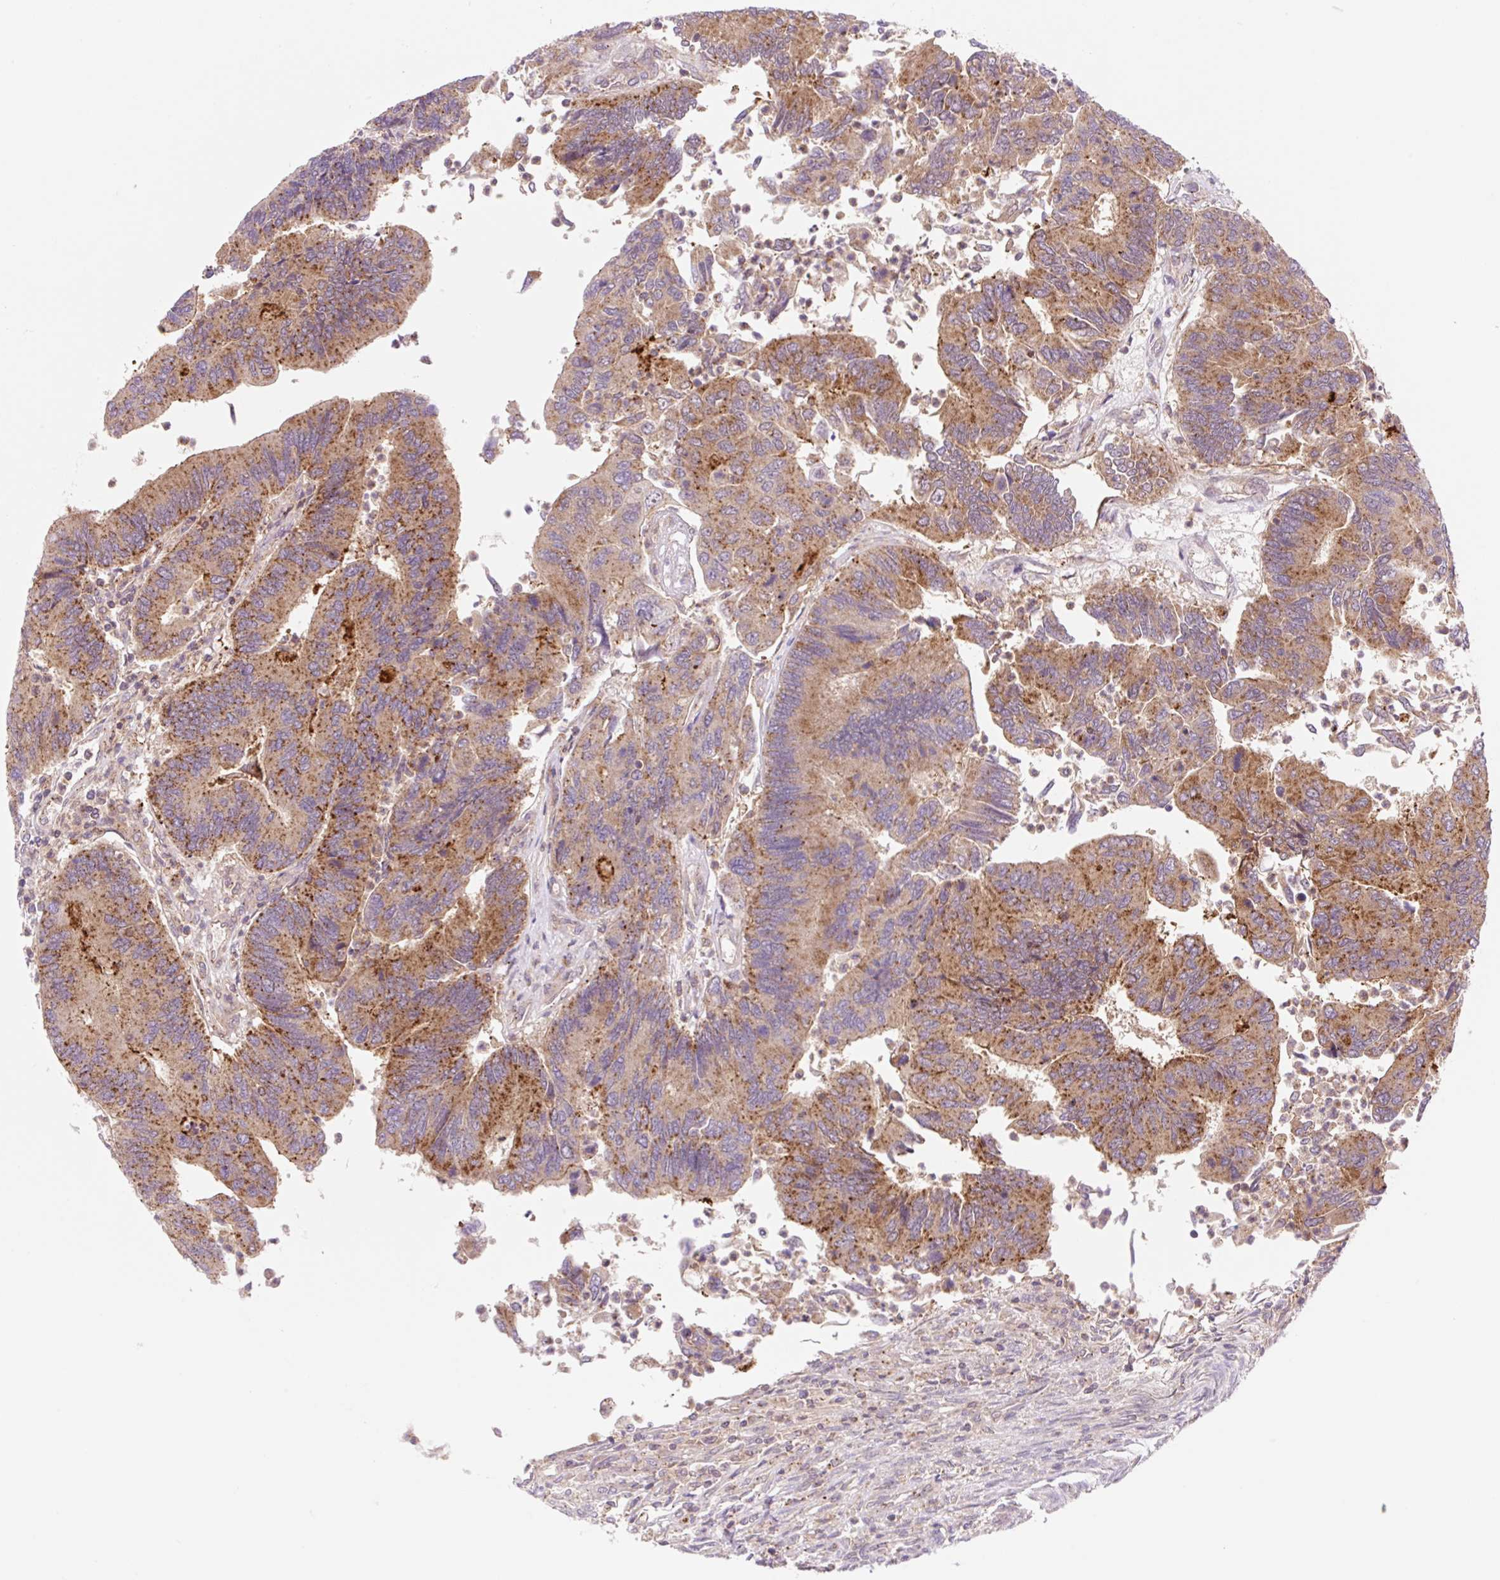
{"staining": {"intensity": "moderate", "quantity": ">75%", "location": "cytoplasmic/membranous"}, "tissue": "colorectal cancer", "cell_type": "Tumor cells", "image_type": "cancer", "snomed": [{"axis": "morphology", "description": "Adenocarcinoma, NOS"}, {"axis": "topography", "description": "Colon"}], "caption": "This histopathology image reveals immunohistochemistry staining of human colorectal adenocarcinoma, with medium moderate cytoplasmic/membranous staining in about >75% of tumor cells.", "gene": "VPS4A", "patient": {"sex": "female", "age": 67}}